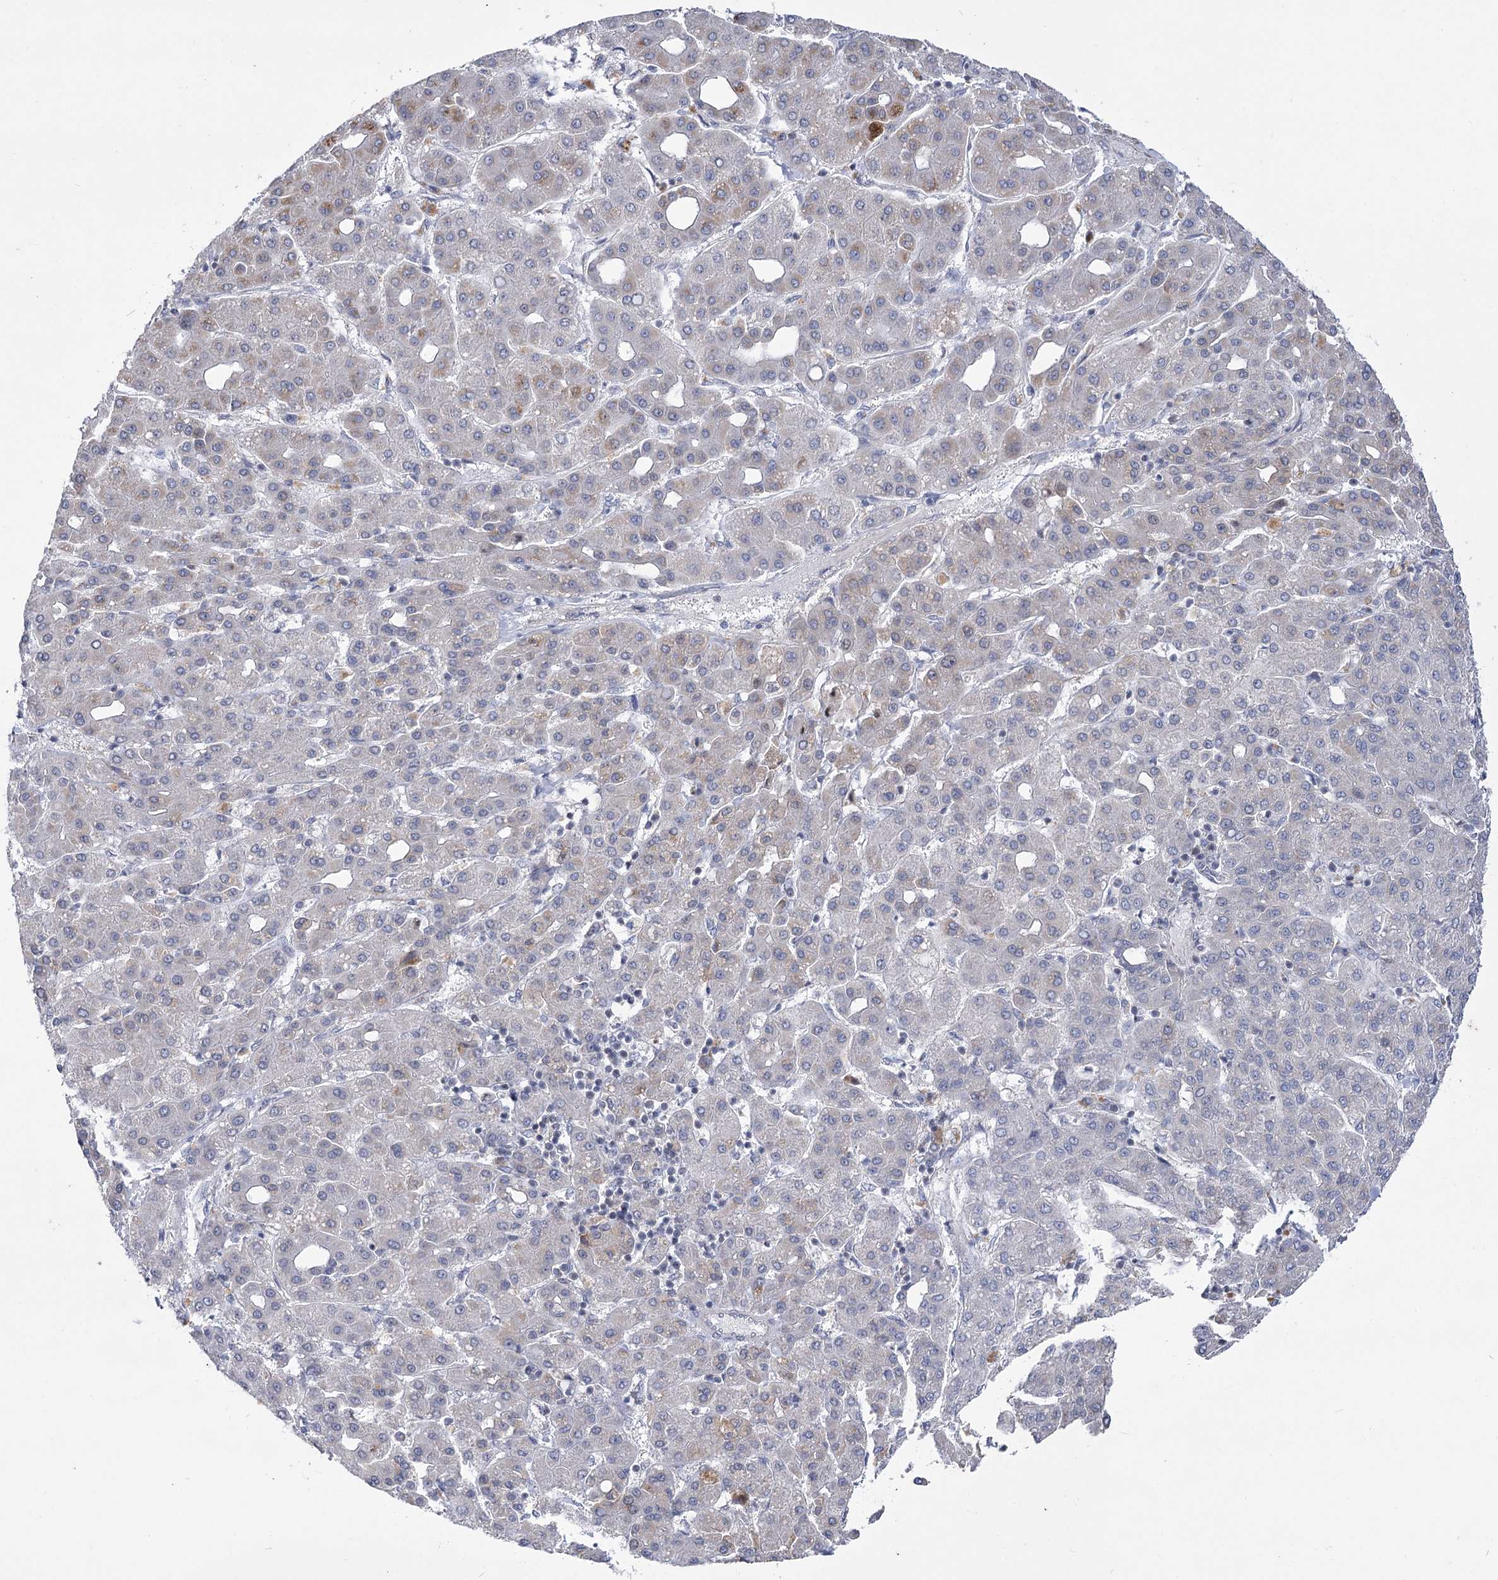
{"staining": {"intensity": "weak", "quantity": "<25%", "location": "cytoplasmic/membranous"}, "tissue": "liver cancer", "cell_type": "Tumor cells", "image_type": "cancer", "snomed": [{"axis": "morphology", "description": "Carcinoma, Hepatocellular, NOS"}, {"axis": "topography", "description": "Liver"}], "caption": "Protein analysis of liver cancer (hepatocellular carcinoma) reveals no significant staining in tumor cells.", "gene": "PDHB", "patient": {"sex": "male", "age": 65}}